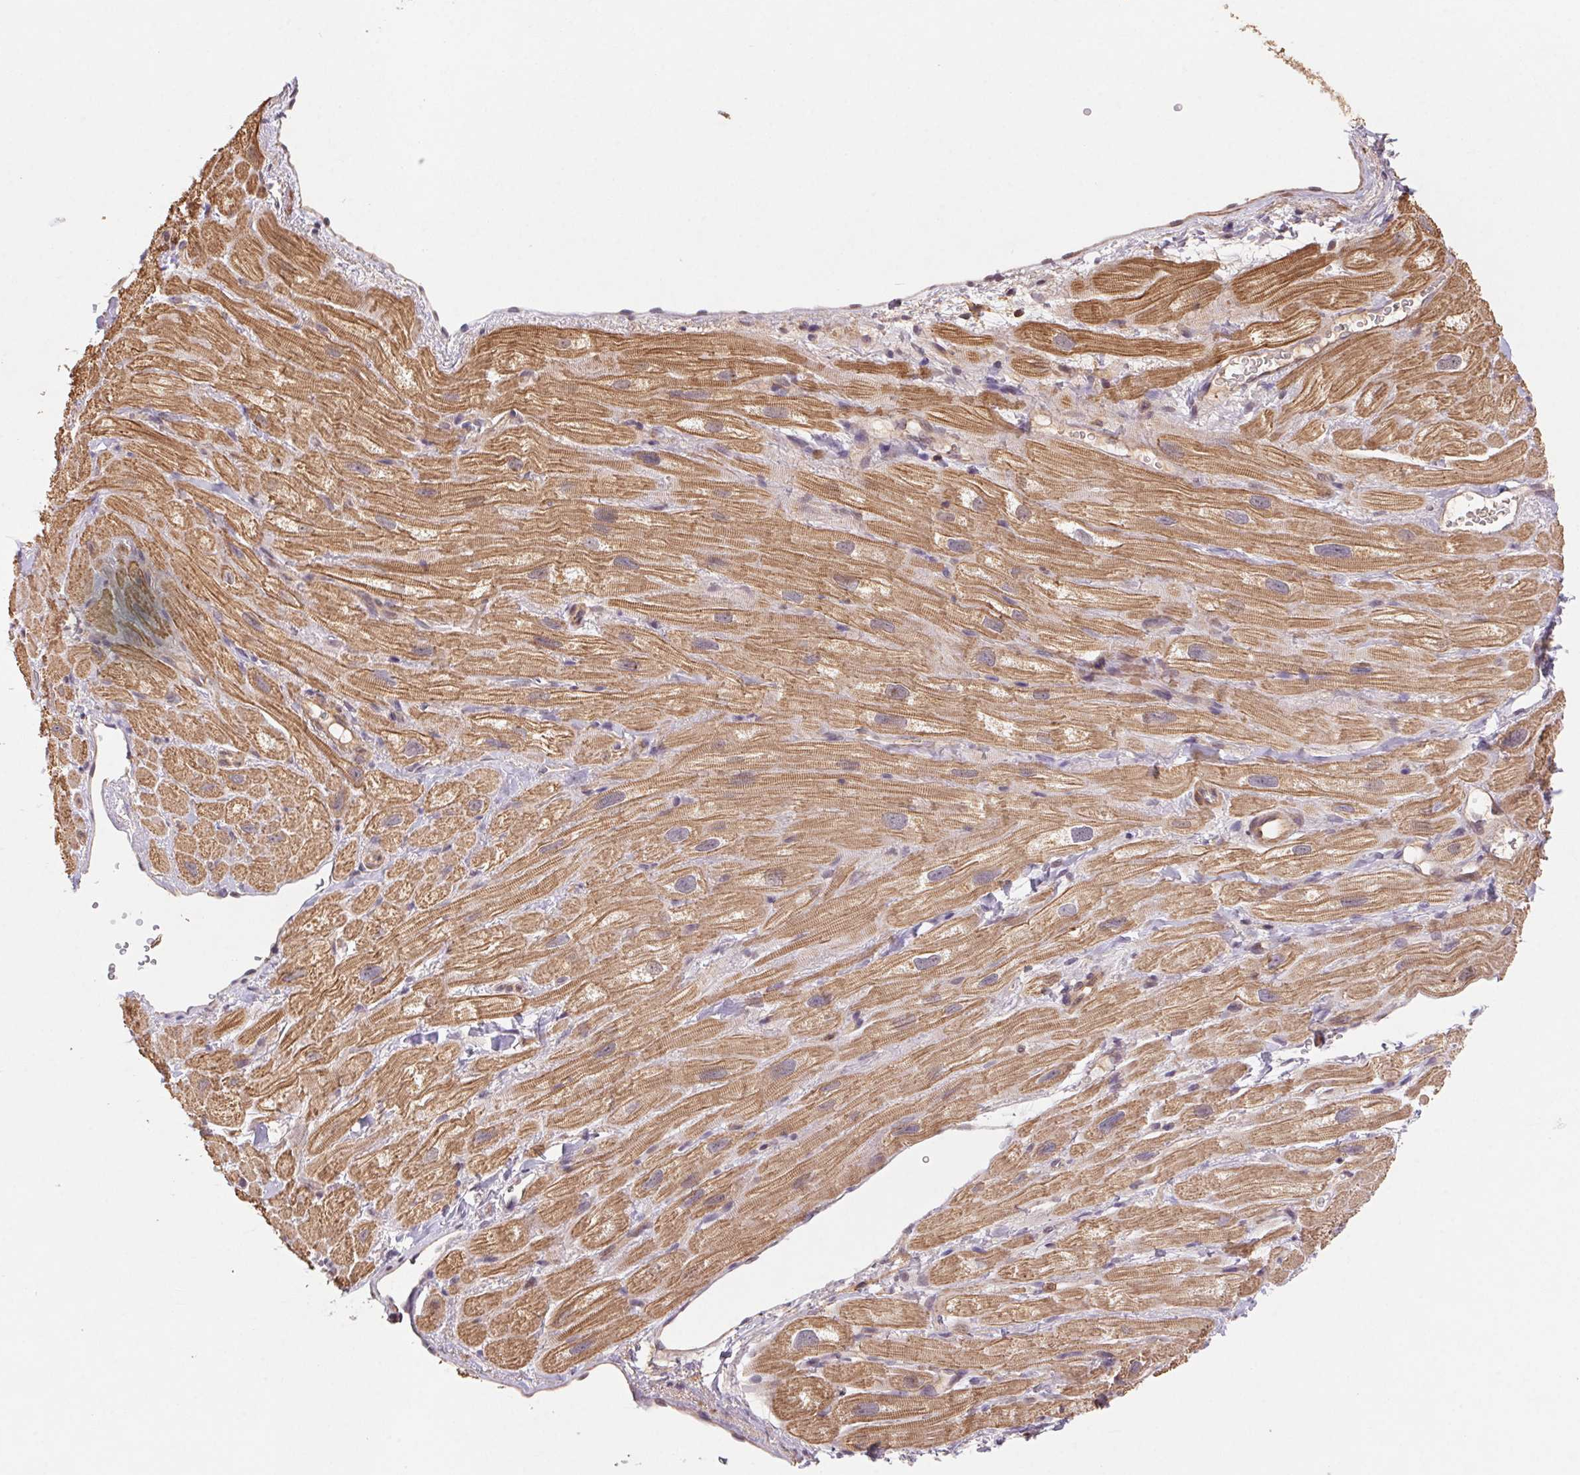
{"staining": {"intensity": "moderate", "quantity": ">75%", "location": "cytoplasmic/membranous"}, "tissue": "heart muscle", "cell_type": "Cardiomyocytes", "image_type": "normal", "snomed": [{"axis": "morphology", "description": "Normal tissue, NOS"}, {"axis": "topography", "description": "Heart"}], "caption": "This micrograph shows immunohistochemistry (IHC) staining of normal human heart muscle, with medium moderate cytoplasmic/membranous expression in approximately >75% of cardiomyocytes.", "gene": "ATG10", "patient": {"sex": "female", "age": 62}}